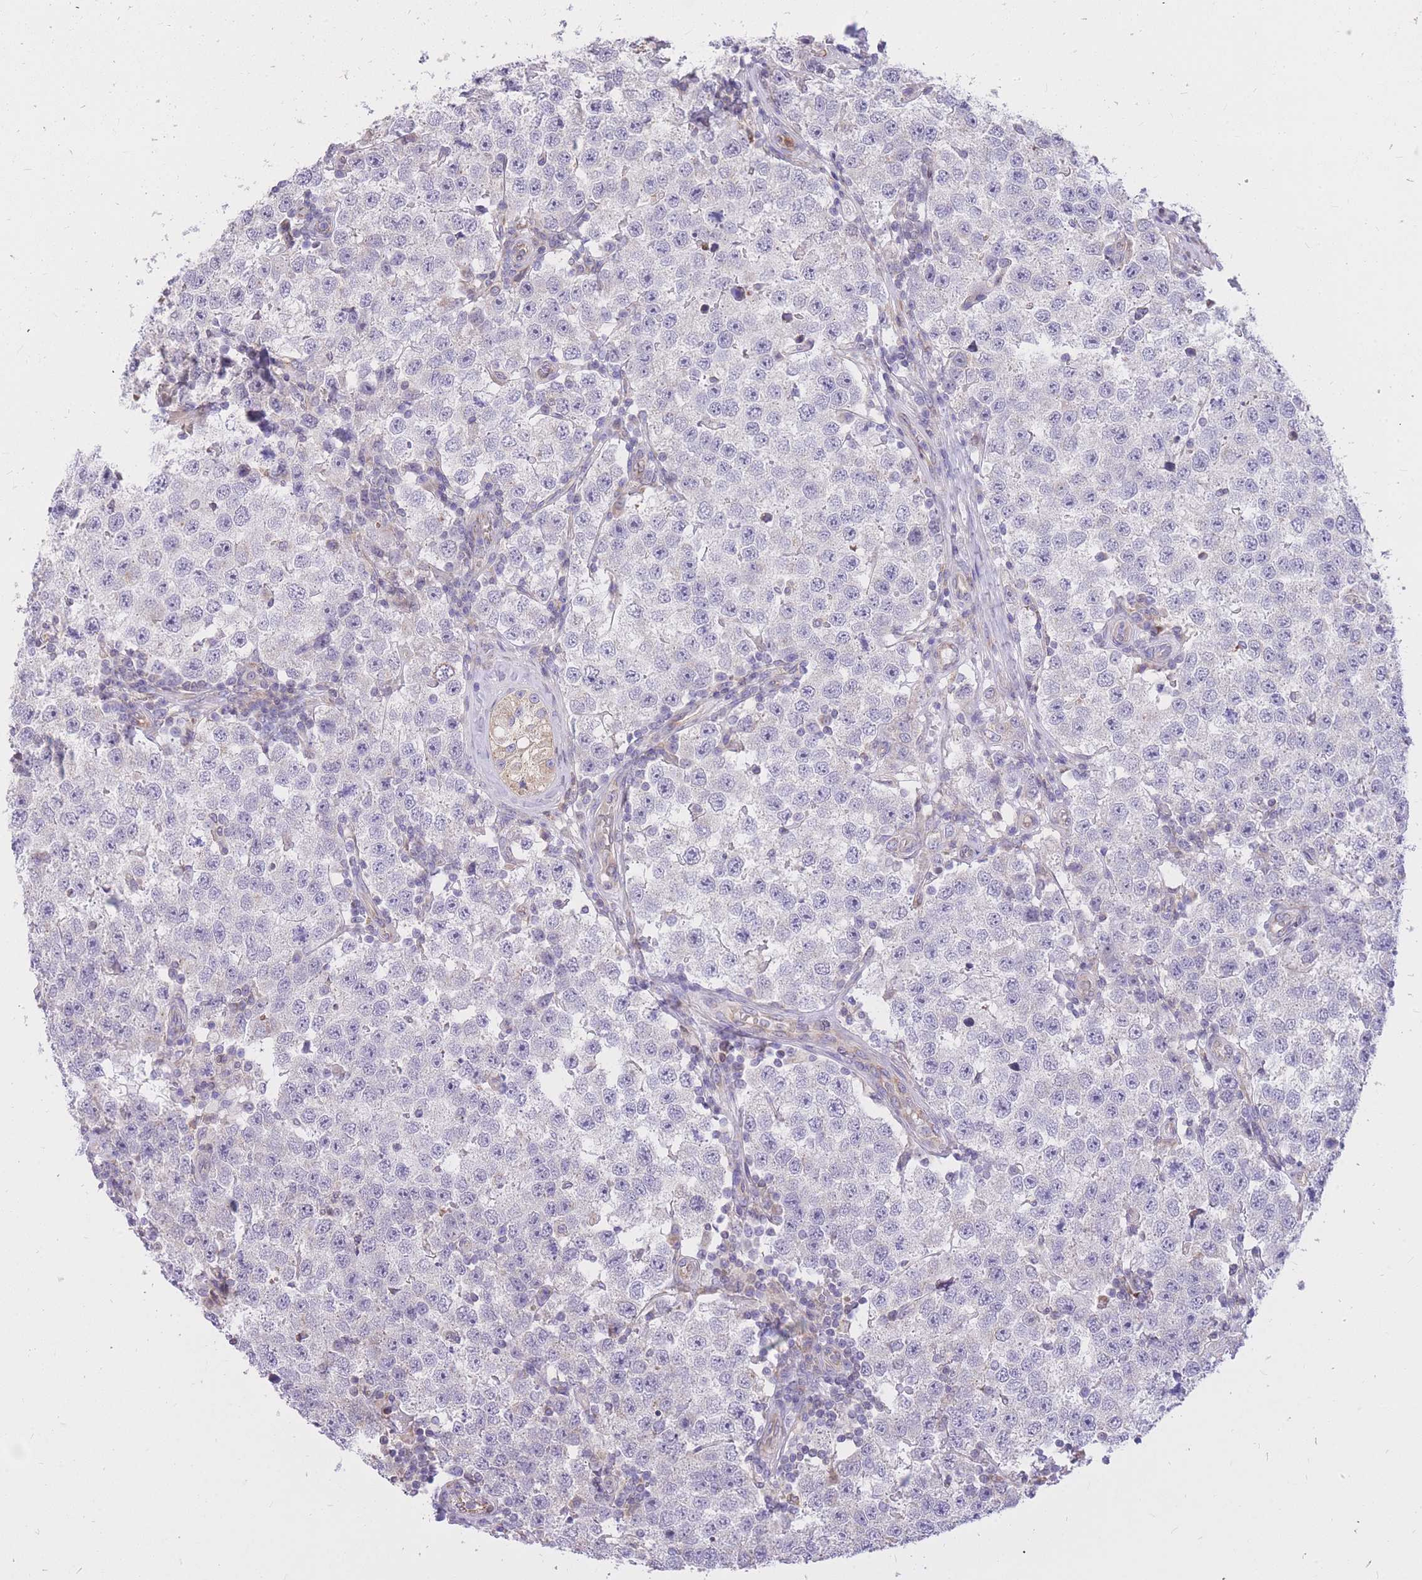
{"staining": {"intensity": "negative", "quantity": "none", "location": "none"}, "tissue": "testis cancer", "cell_type": "Tumor cells", "image_type": "cancer", "snomed": [{"axis": "morphology", "description": "Seminoma, NOS"}, {"axis": "topography", "description": "Testis"}], "caption": "Tumor cells are negative for protein expression in human testis cancer. (DAB (3,3'-diaminobenzidine) IHC with hematoxylin counter stain).", "gene": "TOPAZ1", "patient": {"sex": "male", "age": 34}}